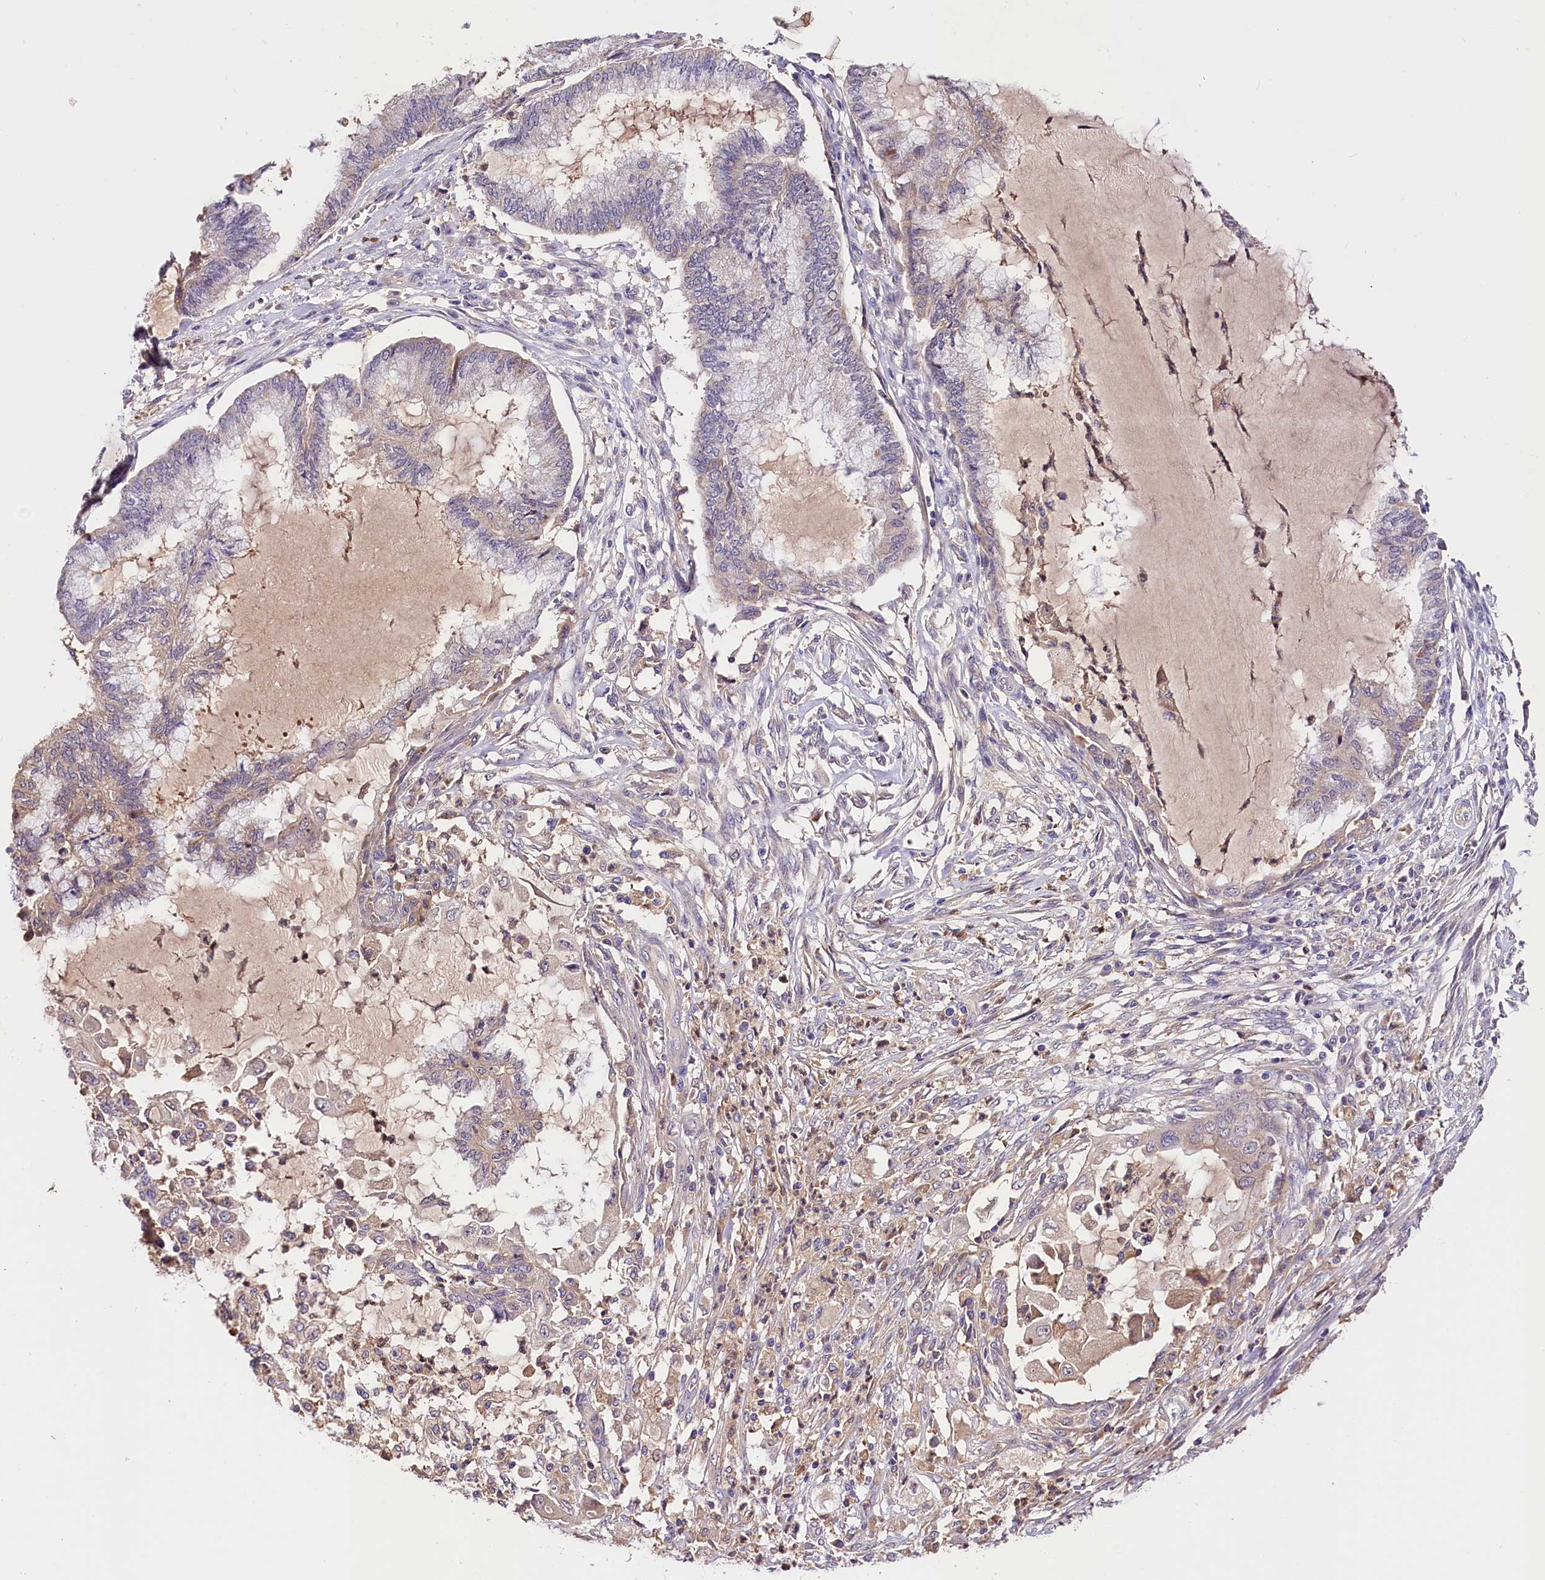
{"staining": {"intensity": "moderate", "quantity": "<25%", "location": "cytoplasmic/membranous"}, "tissue": "endometrial cancer", "cell_type": "Tumor cells", "image_type": "cancer", "snomed": [{"axis": "morphology", "description": "Adenocarcinoma, NOS"}, {"axis": "topography", "description": "Endometrium"}], "caption": "A high-resolution histopathology image shows IHC staining of endometrial cancer, which shows moderate cytoplasmic/membranous positivity in approximately <25% of tumor cells.", "gene": "ARMC6", "patient": {"sex": "female", "age": 86}}